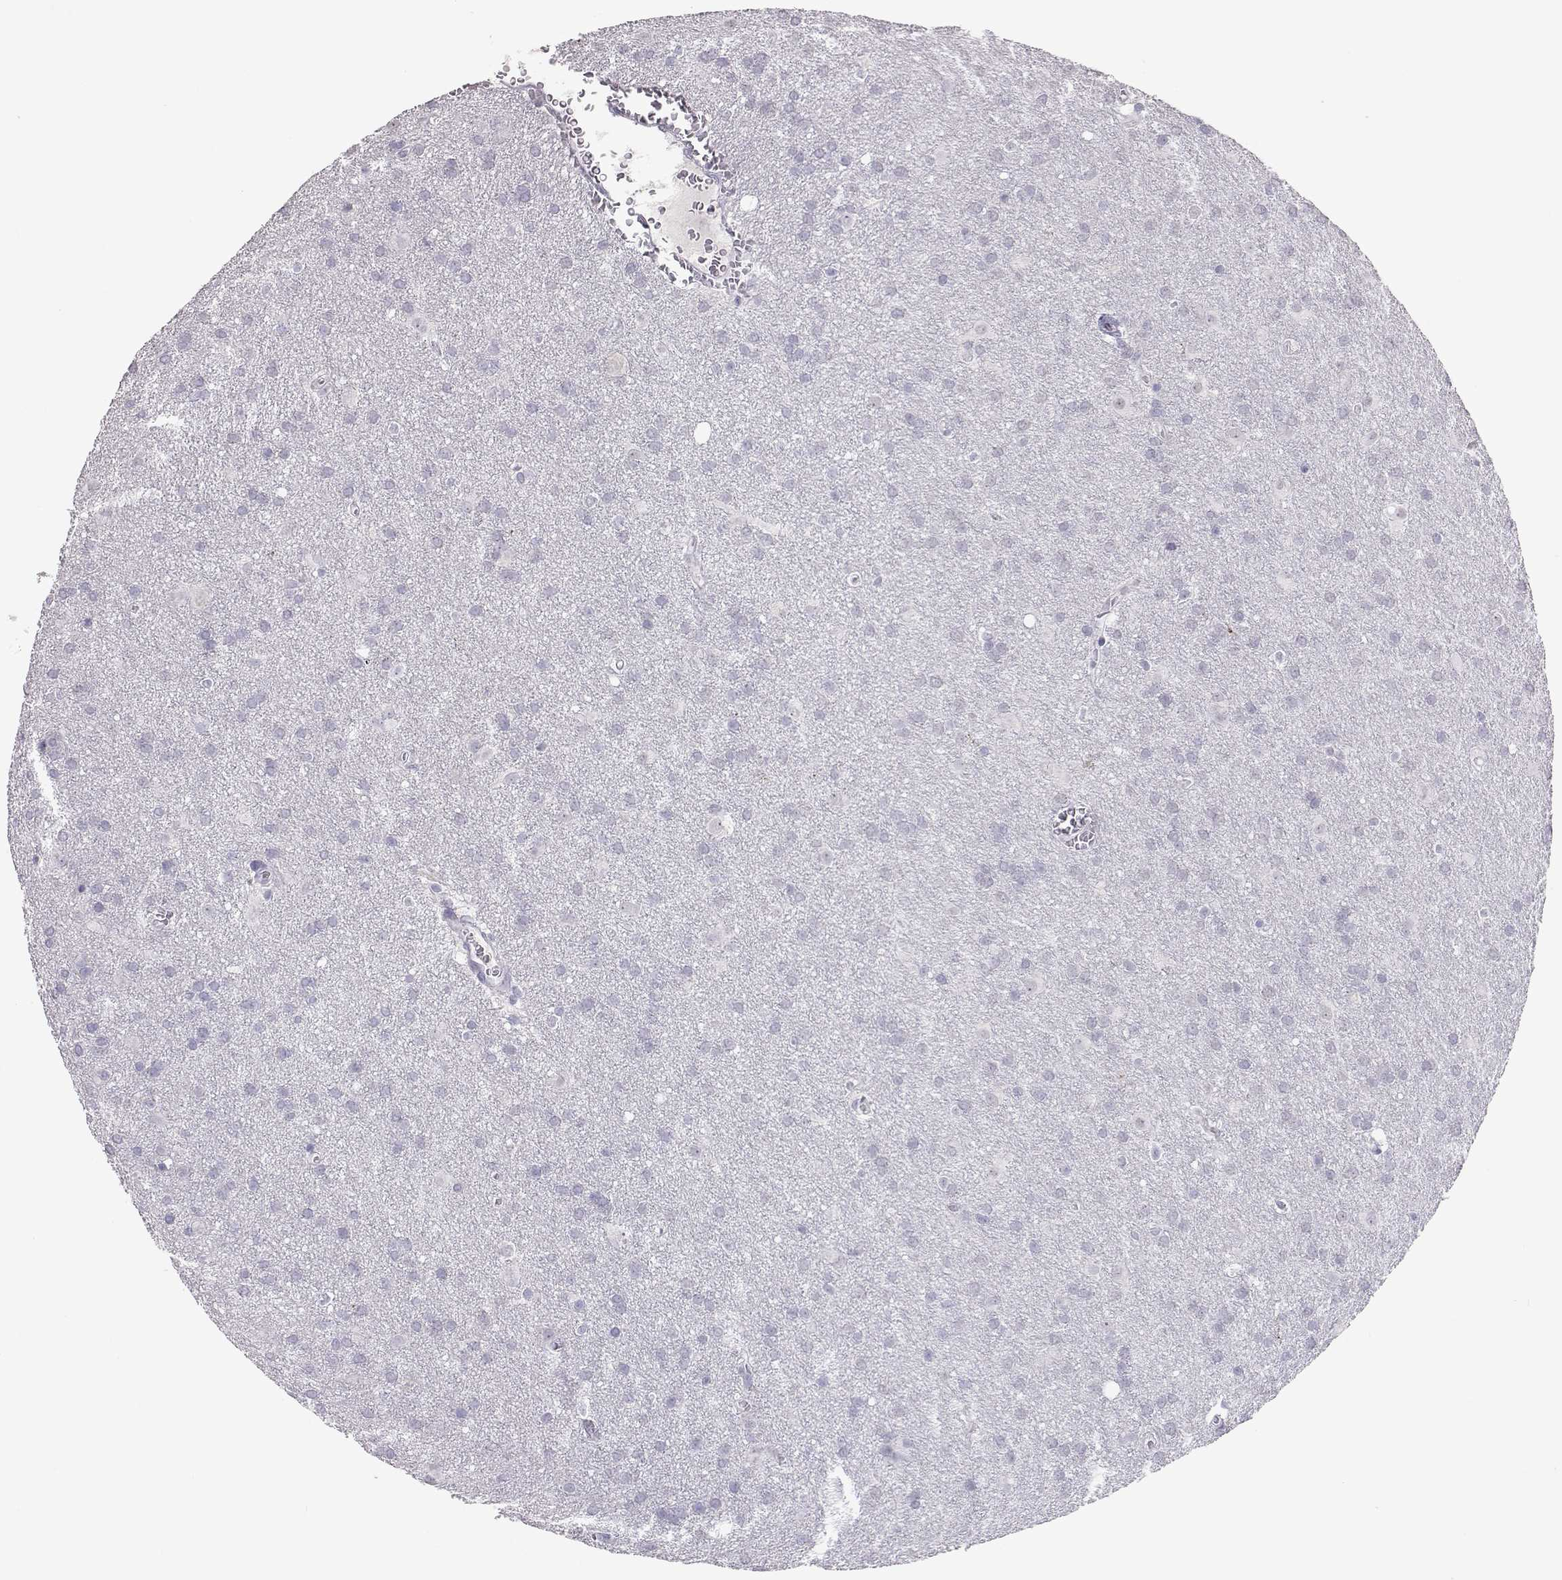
{"staining": {"intensity": "negative", "quantity": "none", "location": "none"}, "tissue": "glioma", "cell_type": "Tumor cells", "image_type": "cancer", "snomed": [{"axis": "morphology", "description": "Glioma, malignant, Low grade"}, {"axis": "topography", "description": "Brain"}], "caption": "Protein analysis of low-grade glioma (malignant) displays no significant staining in tumor cells.", "gene": "PMCH", "patient": {"sex": "male", "age": 58}}